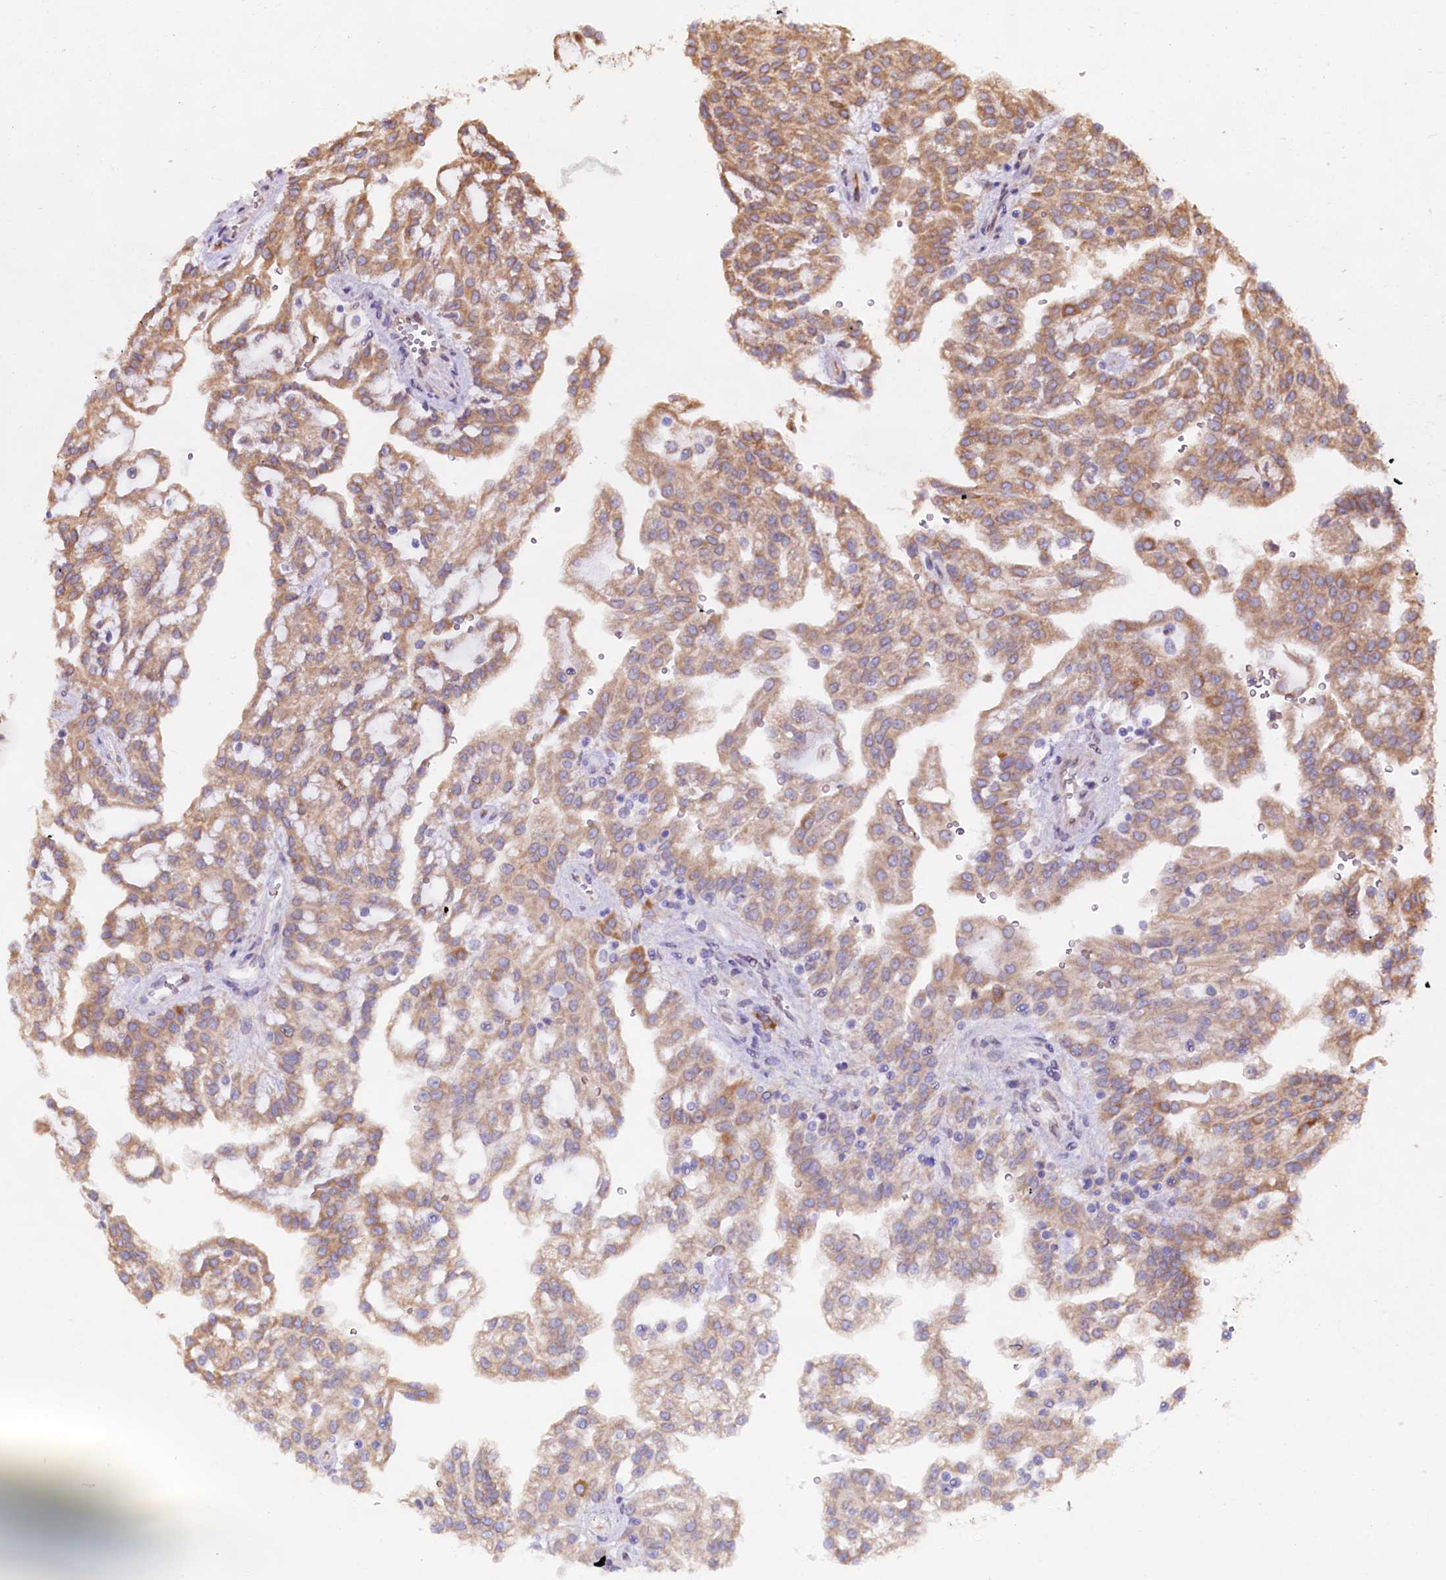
{"staining": {"intensity": "moderate", "quantity": ">75%", "location": "cytoplasmic/membranous"}, "tissue": "renal cancer", "cell_type": "Tumor cells", "image_type": "cancer", "snomed": [{"axis": "morphology", "description": "Adenocarcinoma, NOS"}, {"axis": "topography", "description": "Kidney"}], "caption": "This image reveals immunohistochemistry (IHC) staining of adenocarcinoma (renal), with medium moderate cytoplasmic/membranous expression in about >75% of tumor cells.", "gene": "TBC1D19", "patient": {"sex": "male", "age": 63}}